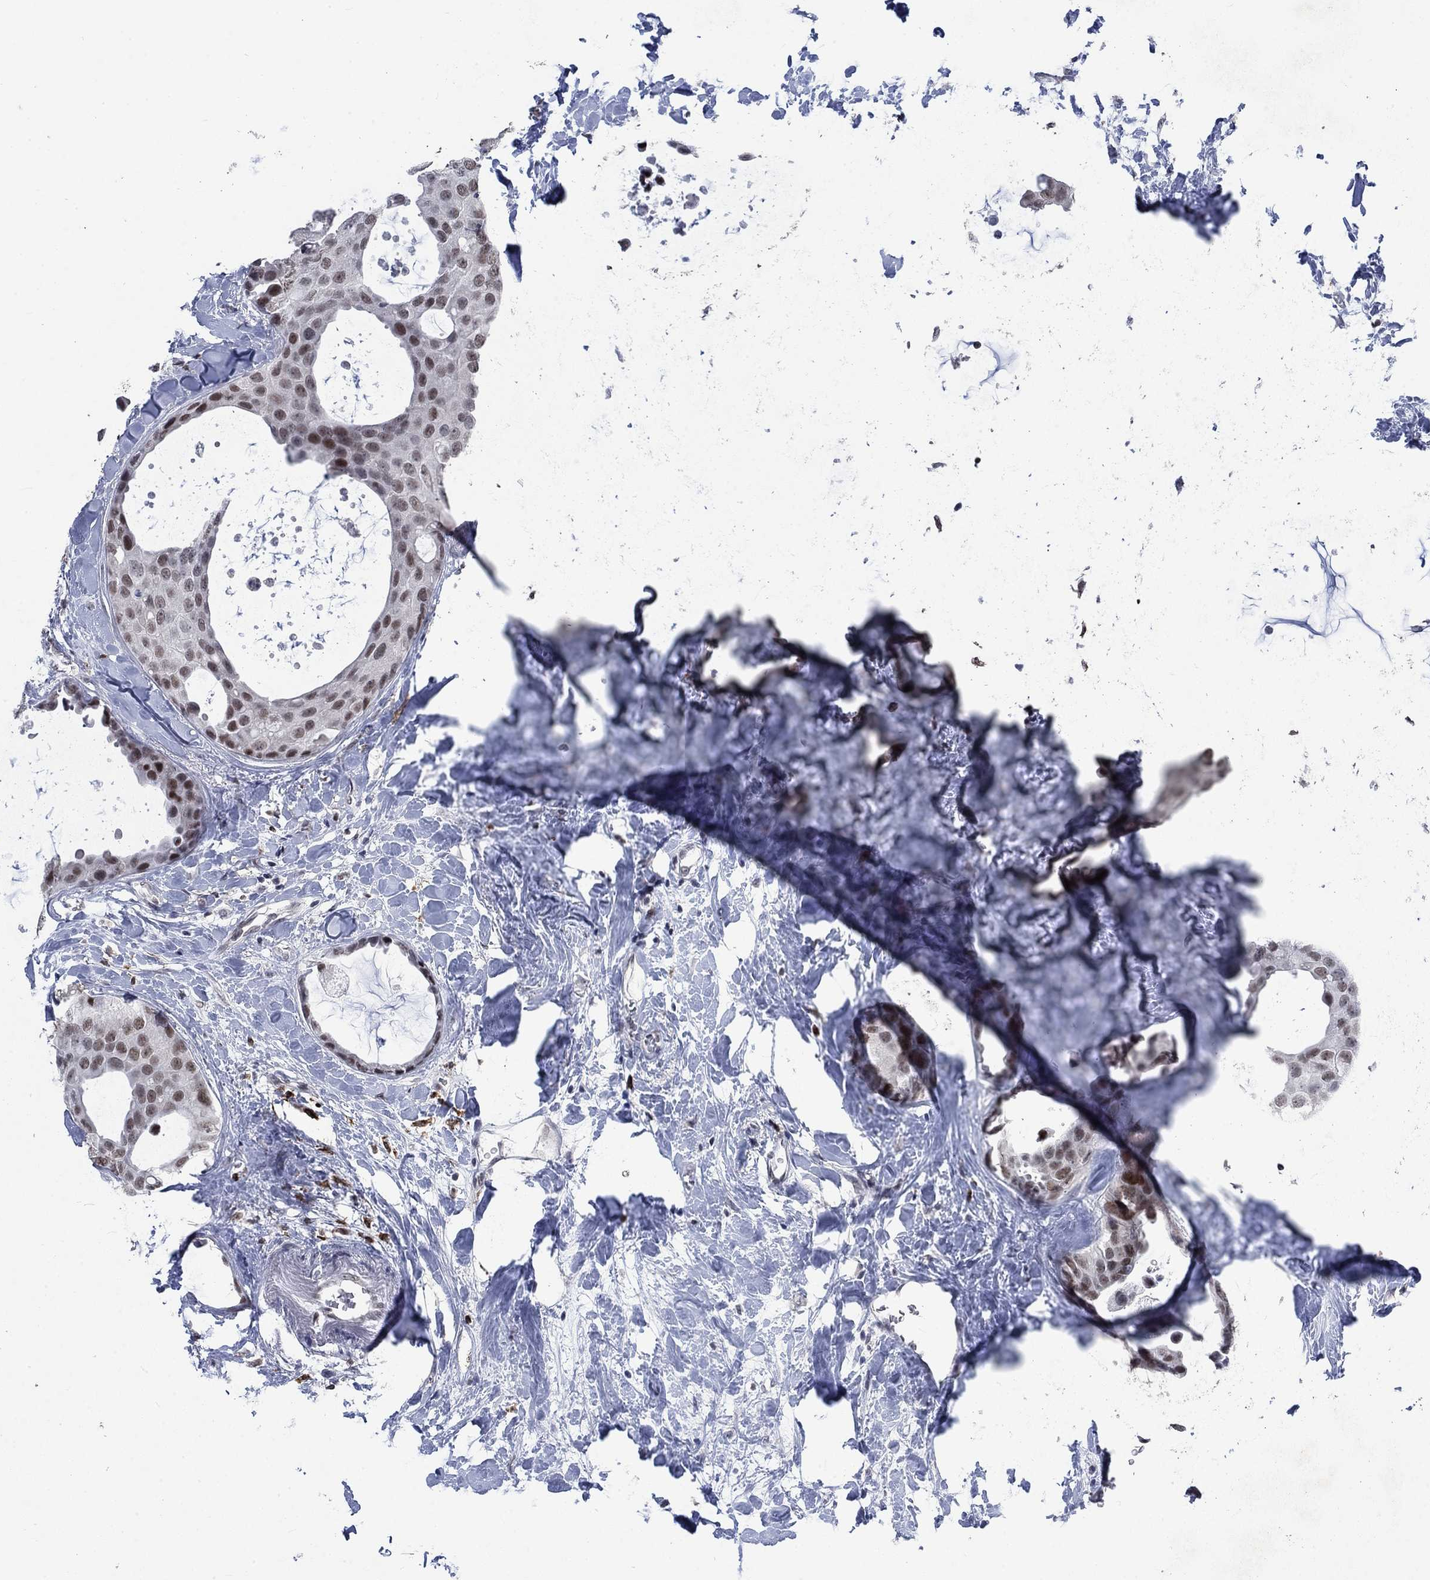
{"staining": {"intensity": "moderate", "quantity": "<25%", "location": "nuclear"}, "tissue": "breast cancer", "cell_type": "Tumor cells", "image_type": "cancer", "snomed": [{"axis": "morphology", "description": "Duct carcinoma"}, {"axis": "topography", "description": "Breast"}], "caption": "Human breast intraductal carcinoma stained with a brown dye reveals moderate nuclear positive positivity in approximately <25% of tumor cells.", "gene": "HCFC1", "patient": {"sex": "female", "age": 45}}